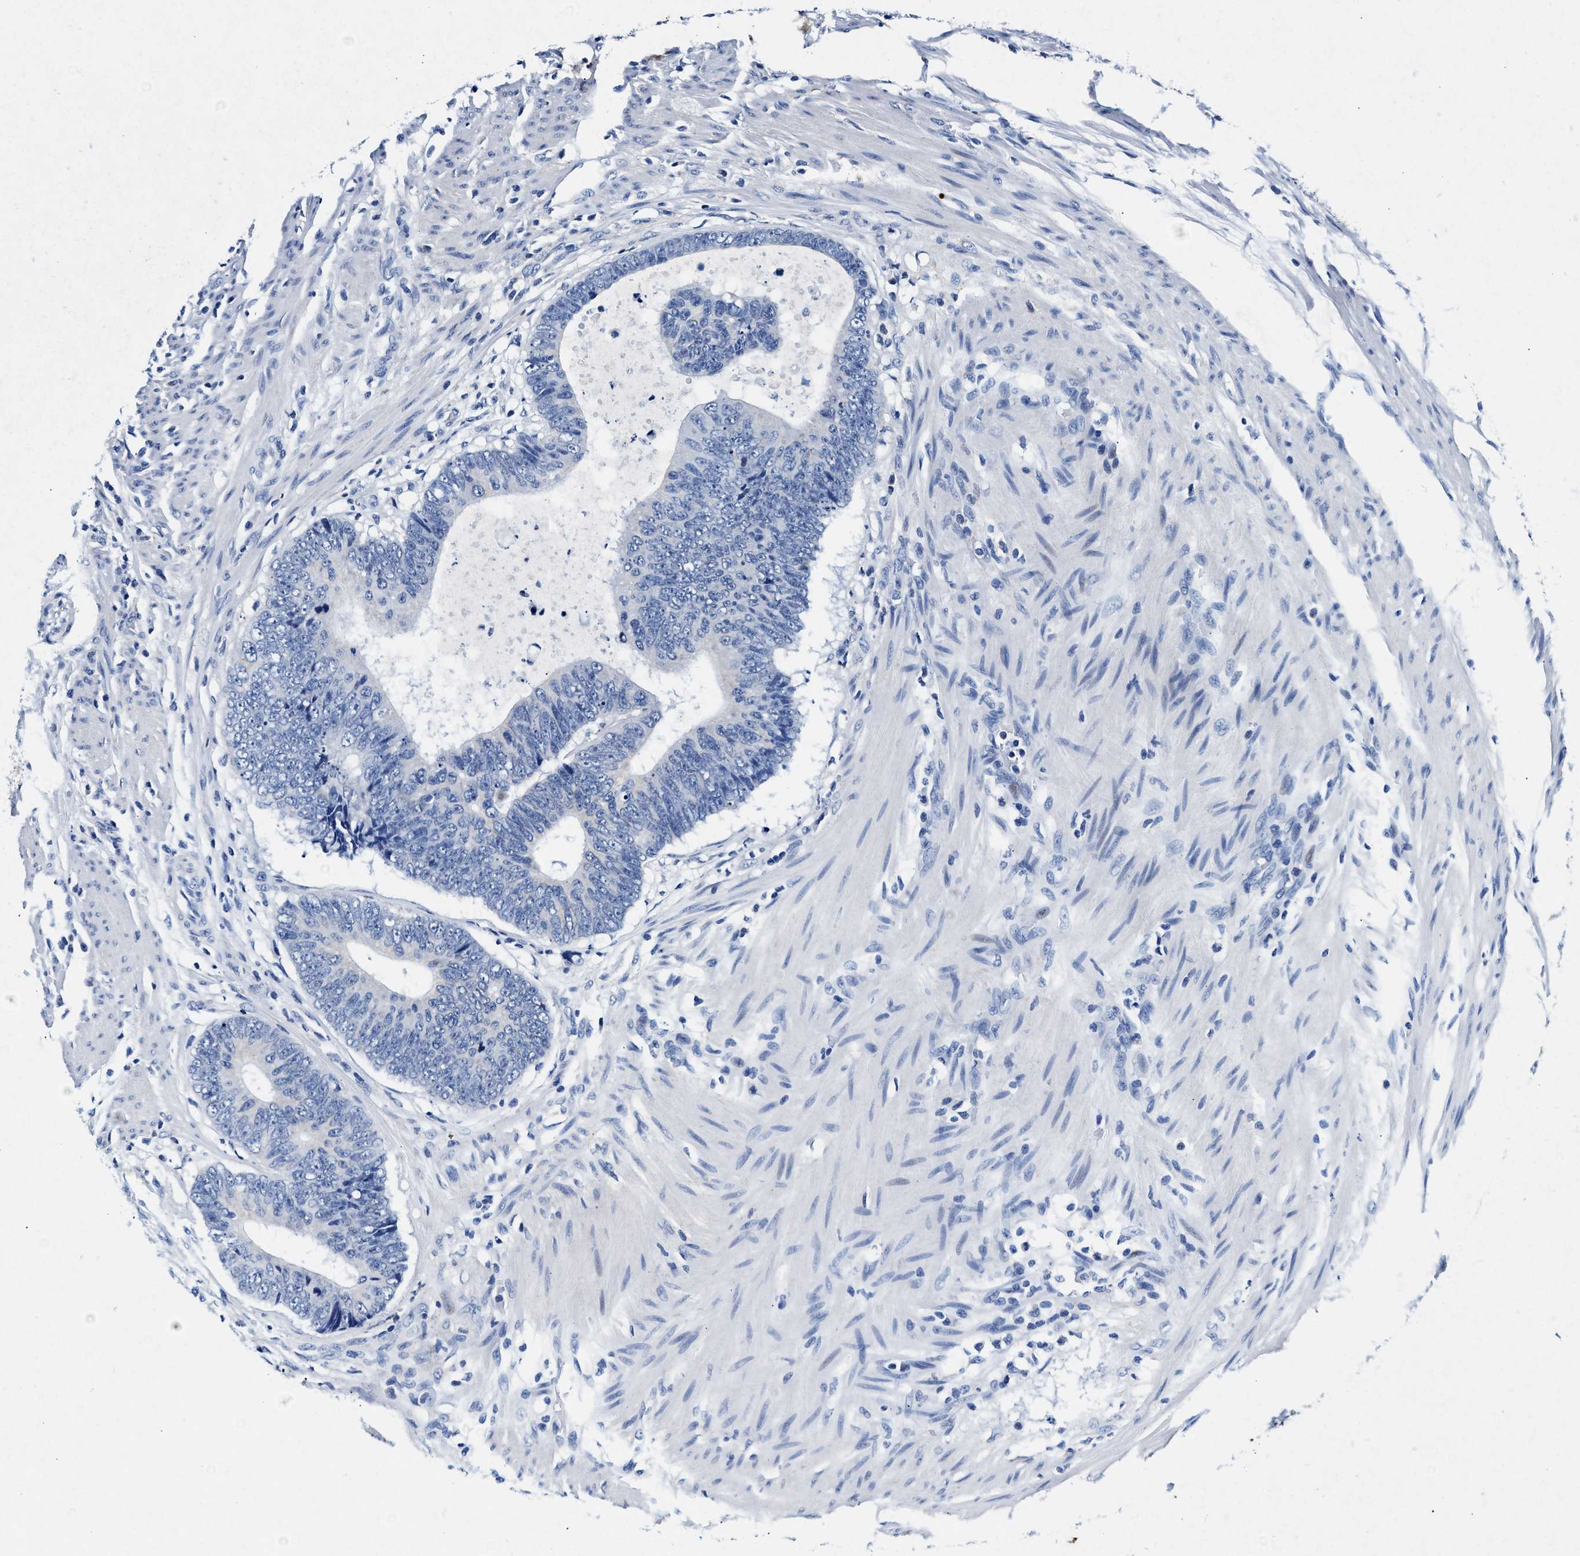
{"staining": {"intensity": "negative", "quantity": "none", "location": "none"}, "tissue": "colorectal cancer", "cell_type": "Tumor cells", "image_type": "cancer", "snomed": [{"axis": "morphology", "description": "Adenocarcinoma, NOS"}, {"axis": "topography", "description": "Colon"}], "caption": "Immunohistochemistry (IHC) histopathology image of human colorectal cancer (adenocarcinoma) stained for a protein (brown), which exhibits no staining in tumor cells.", "gene": "SLC8A1", "patient": {"sex": "male", "age": 56}}